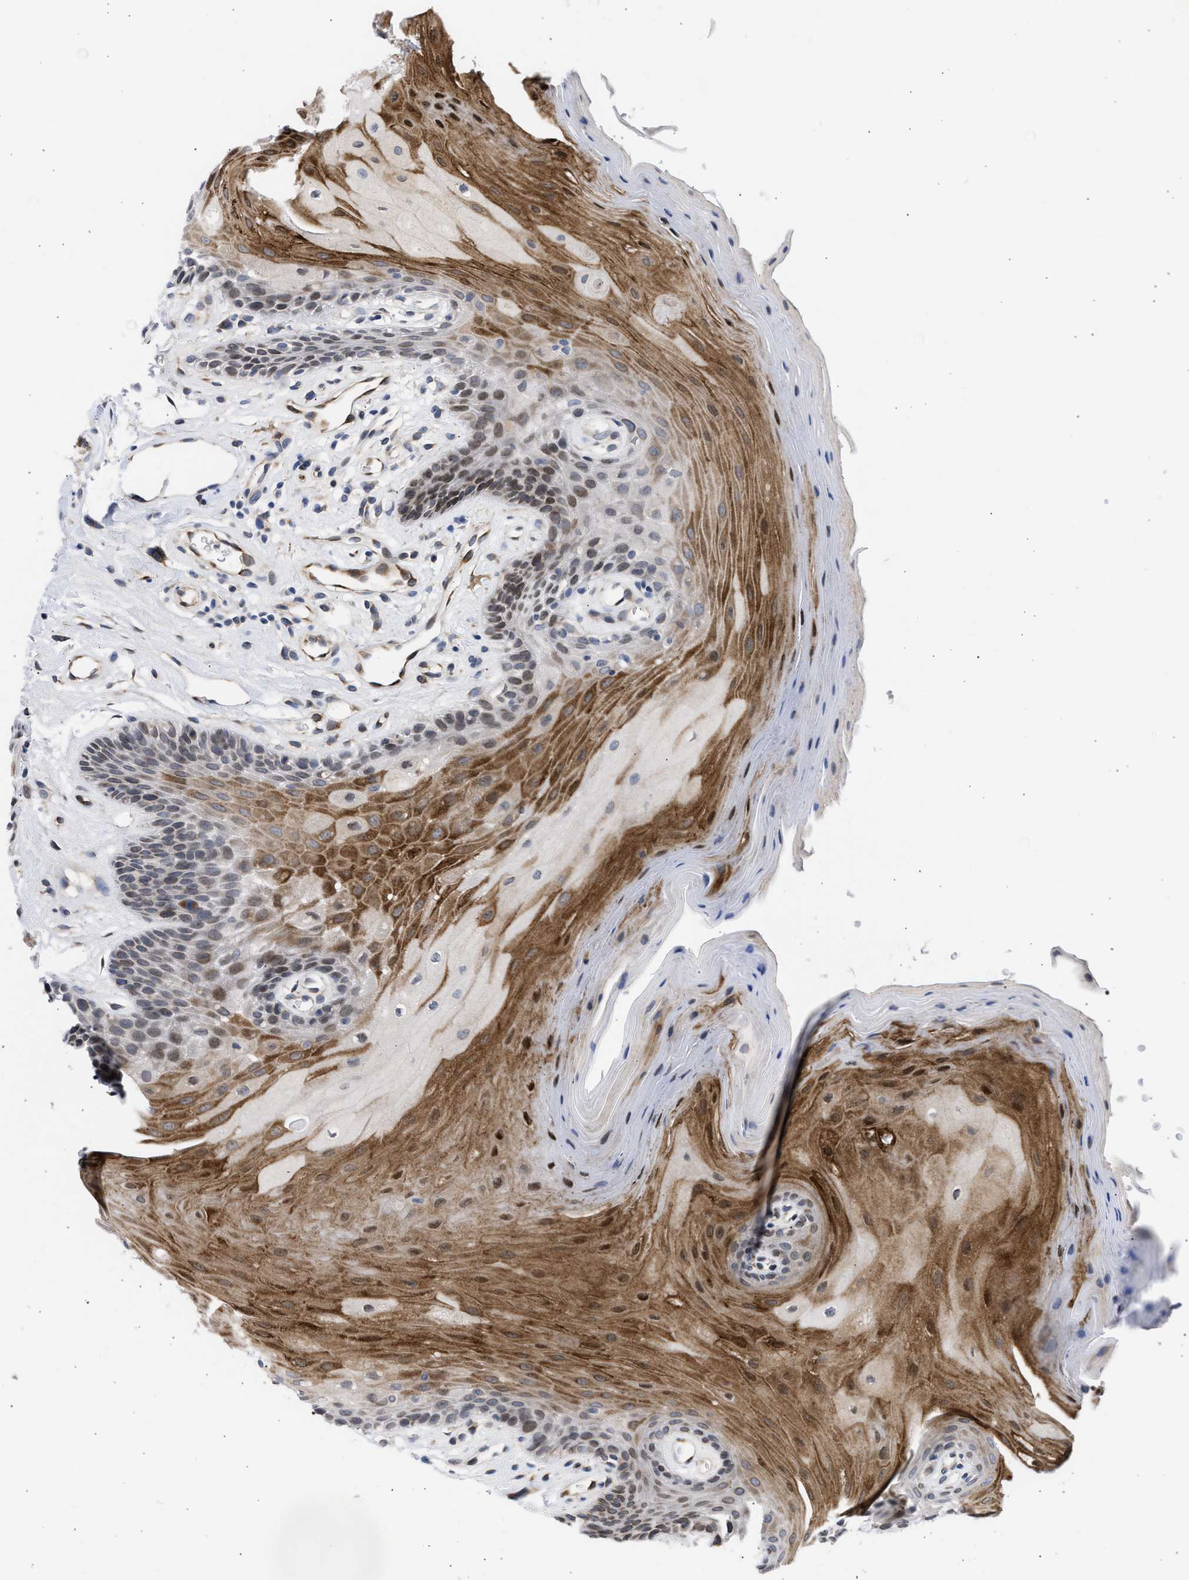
{"staining": {"intensity": "moderate", "quantity": "25%-75%", "location": "cytoplasmic/membranous,nuclear"}, "tissue": "oral mucosa", "cell_type": "Squamous epithelial cells", "image_type": "normal", "snomed": [{"axis": "morphology", "description": "Normal tissue, NOS"}, {"axis": "morphology", "description": "Squamous cell carcinoma, NOS"}, {"axis": "topography", "description": "Oral tissue"}, {"axis": "topography", "description": "Head-Neck"}], "caption": "A brown stain highlights moderate cytoplasmic/membranous,nuclear staining of a protein in squamous epithelial cells of unremarkable oral mucosa. (Stains: DAB (3,3'-diaminobenzidine) in brown, nuclei in blue, Microscopy: brightfield microscopy at high magnification).", "gene": "NUP35", "patient": {"sex": "male", "age": 71}}